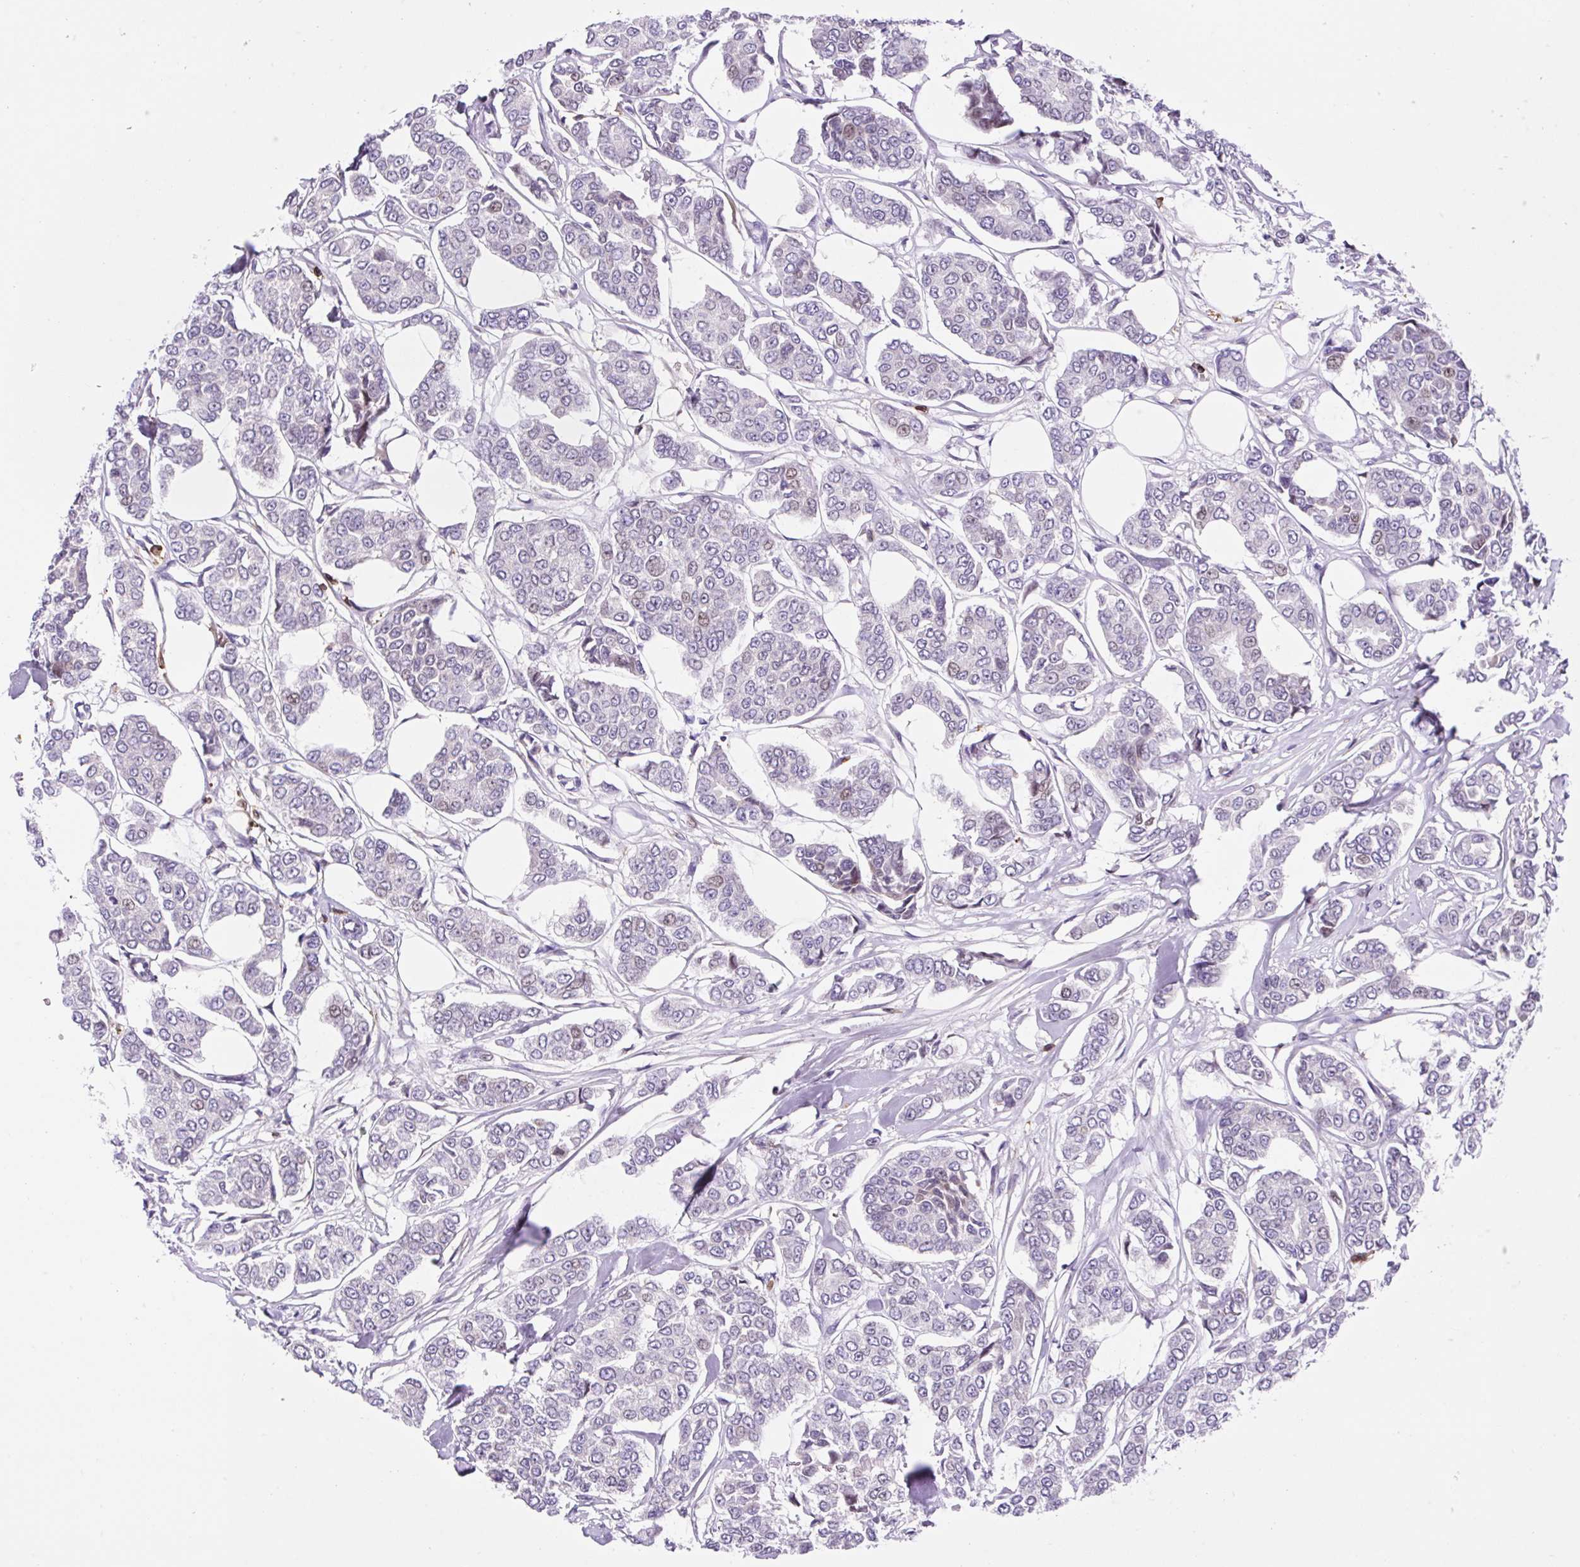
{"staining": {"intensity": "negative", "quantity": "none", "location": "none"}, "tissue": "breast cancer", "cell_type": "Tumor cells", "image_type": "cancer", "snomed": [{"axis": "morphology", "description": "Duct carcinoma"}, {"axis": "topography", "description": "Breast"}], "caption": "DAB (3,3'-diaminobenzidine) immunohistochemical staining of invasive ductal carcinoma (breast) exhibits no significant staining in tumor cells. Nuclei are stained in blue.", "gene": "TPRG1", "patient": {"sex": "female", "age": 94}}